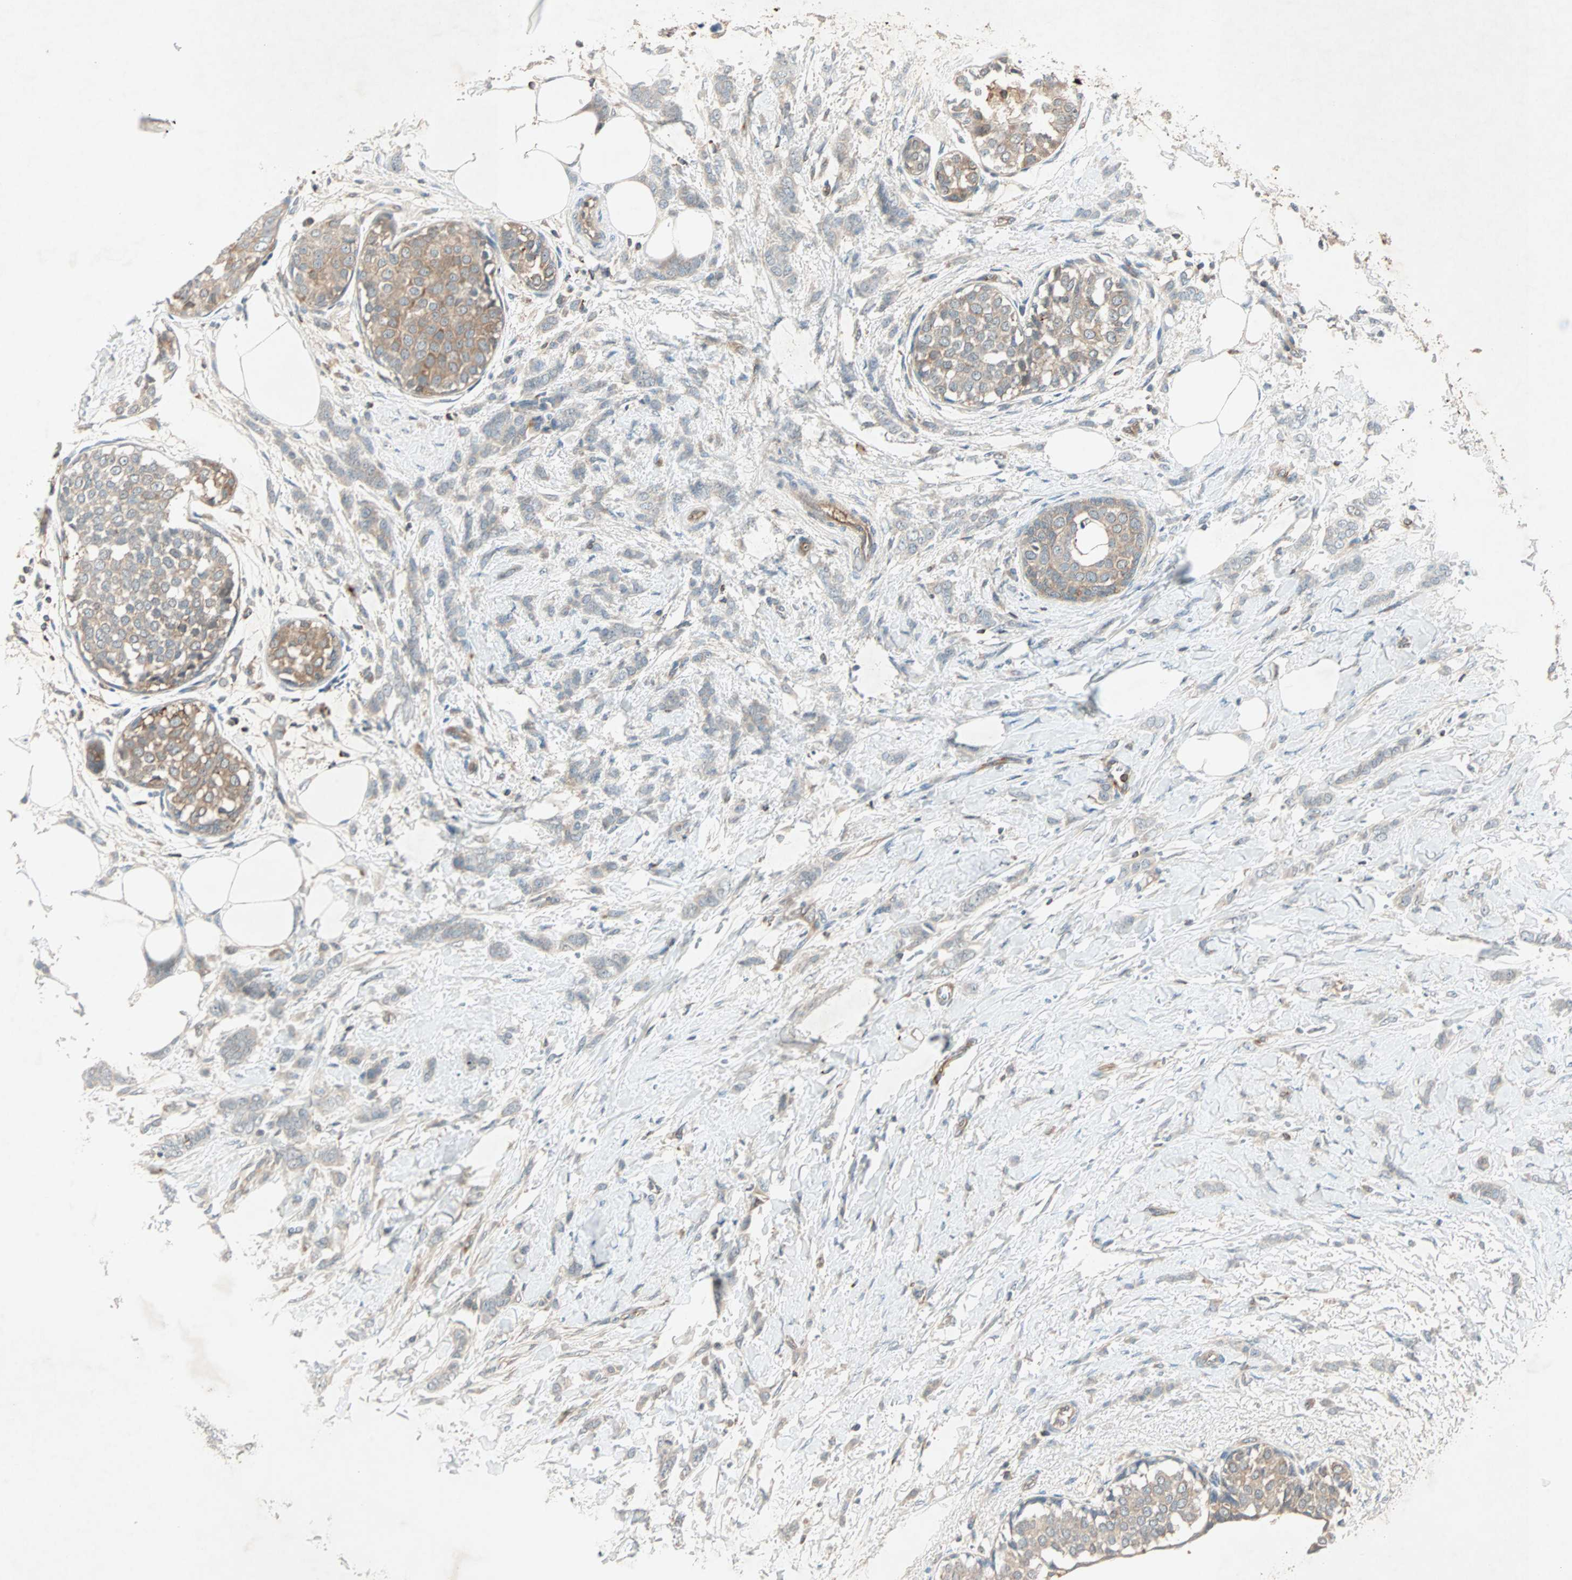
{"staining": {"intensity": "weak", "quantity": ">75%", "location": "cytoplasmic/membranous"}, "tissue": "breast cancer", "cell_type": "Tumor cells", "image_type": "cancer", "snomed": [{"axis": "morphology", "description": "Lobular carcinoma, in situ"}, {"axis": "morphology", "description": "Lobular carcinoma"}, {"axis": "topography", "description": "Breast"}], "caption": "IHC (DAB (3,3'-diaminobenzidine)) staining of breast cancer displays weak cytoplasmic/membranous protein positivity in approximately >75% of tumor cells.", "gene": "TEC", "patient": {"sex": "female", "age": 41}}